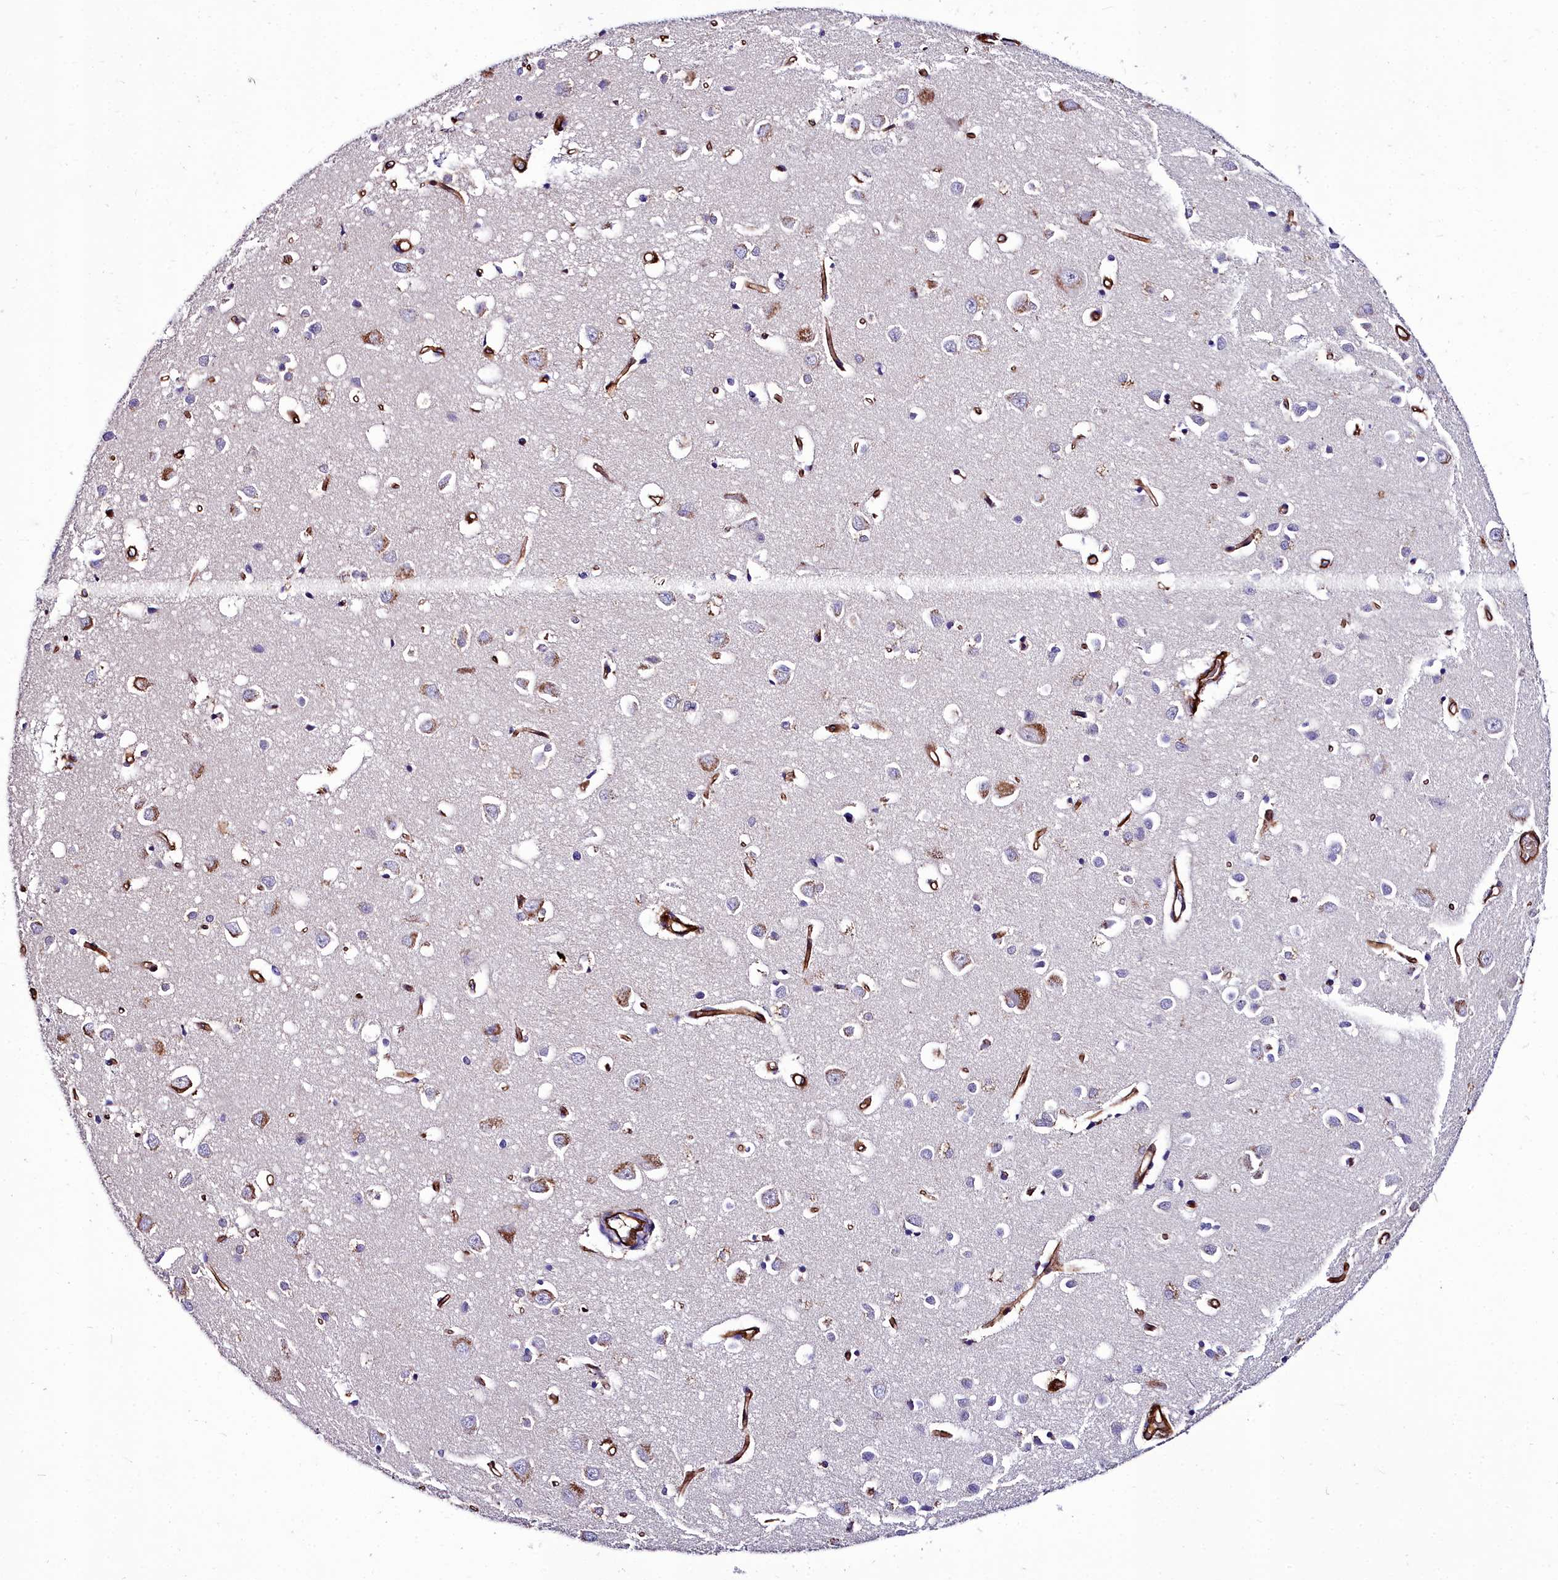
{"staining": {"intensity": "strong", "quantity": ">75%", "location": "cytoplasmic/membranous"}, "tissue": "cerebral cortex", "cell_type": "Endothelial cells", "image_type": "normal", "snomed": [{"axis": "morphology", "description": "Normal tissue, NOS"}, {"axis": "topography", "description": "Cerebral cortex"}], "caption": "A high amount of strong cytoplasmic/membranous positivity is present in approximately >75% of endothelial cells in benign cerebral cortex.", "gene": "CYP4F11", "patient": {"sex": "female", "age": 64}}